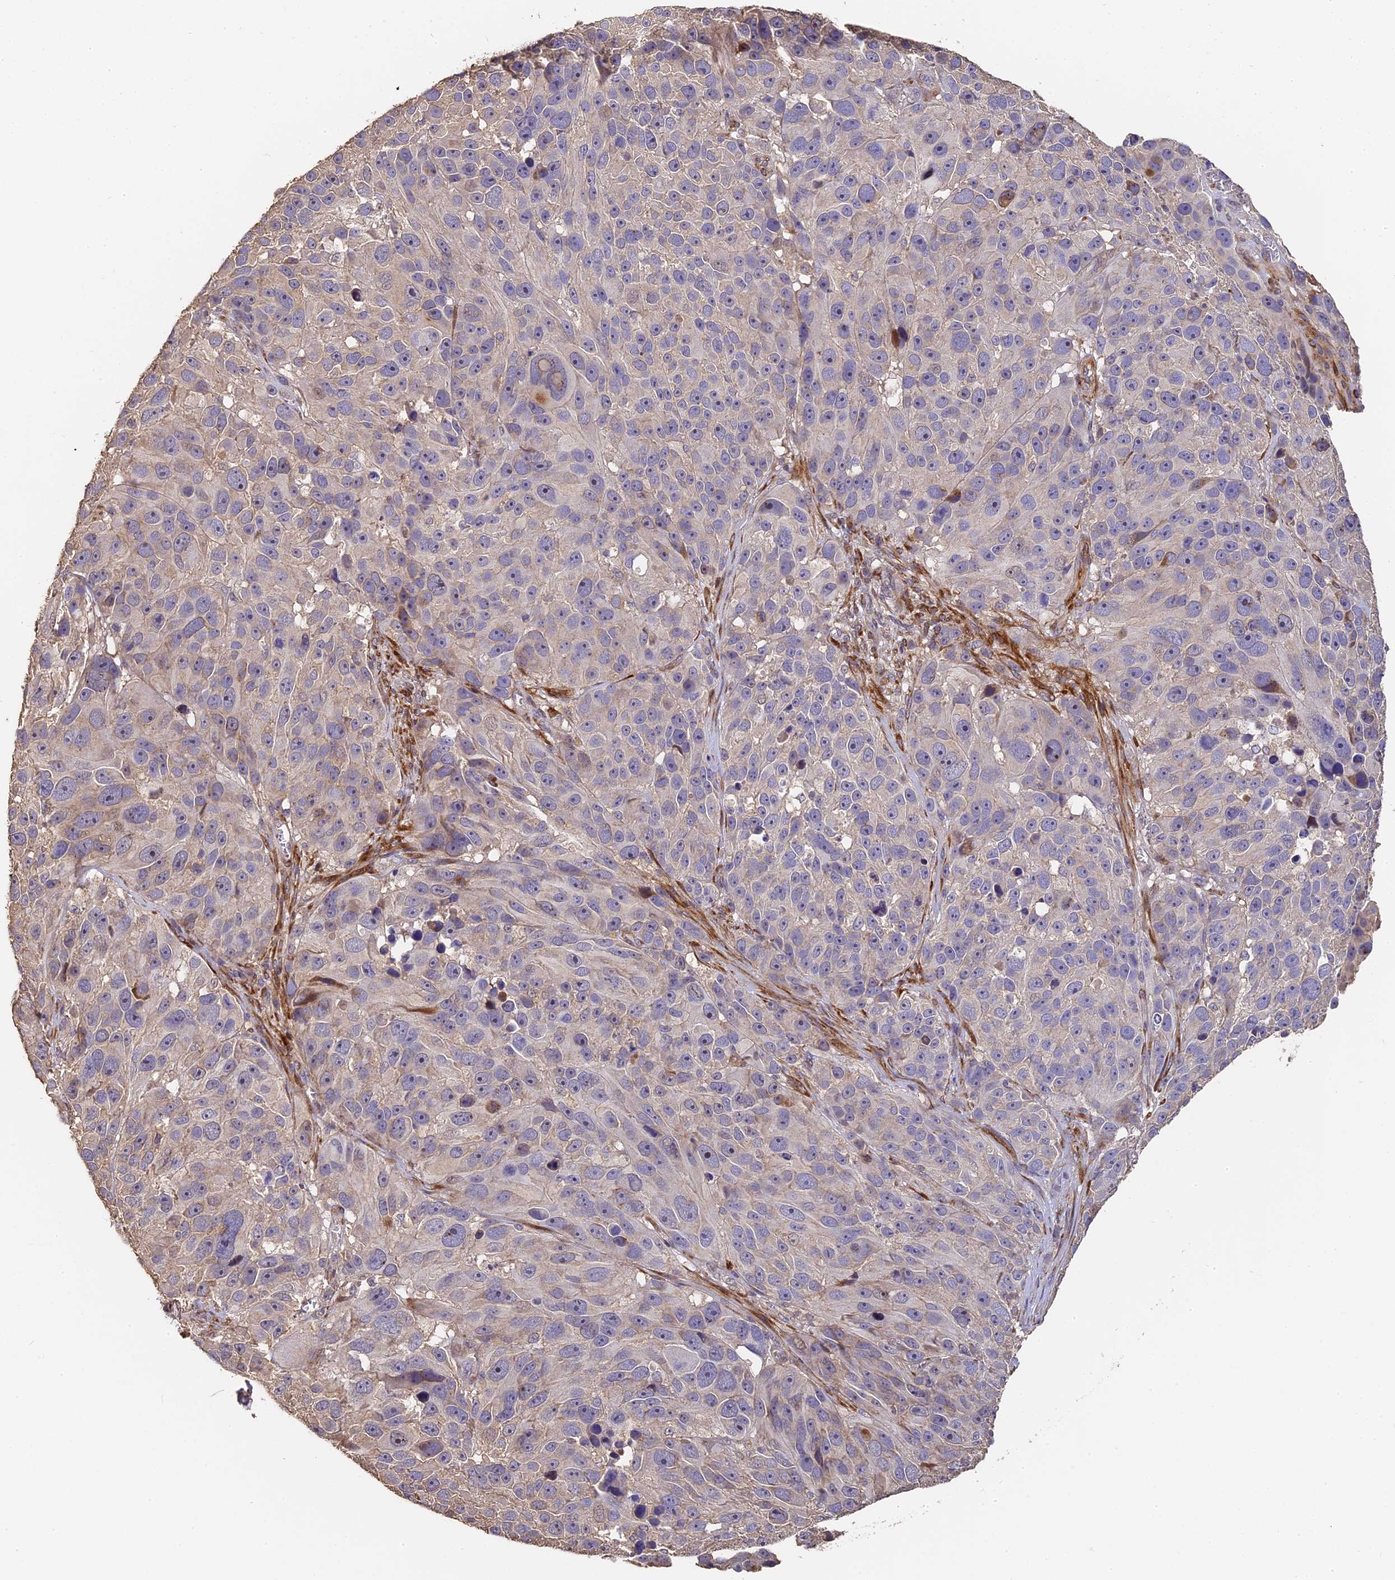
{"staining": {"intensity": "negative", "quantity": "none", "location": "none"}, "tissue": "melanoma", "cell_type": "Tumor cells", "image_type": "cancer", "snomed": [{"axis": "morphology", "description": "Malignant melanoma, NOS"}, {"axis": "topography", "description": "Skin"}], "caption": "Histopathology image shows no significant protein positivity in tumor cells of malignant melanoma.", "gene": "SLC11A1", "patient": {"sex": "male", "age": 84}}